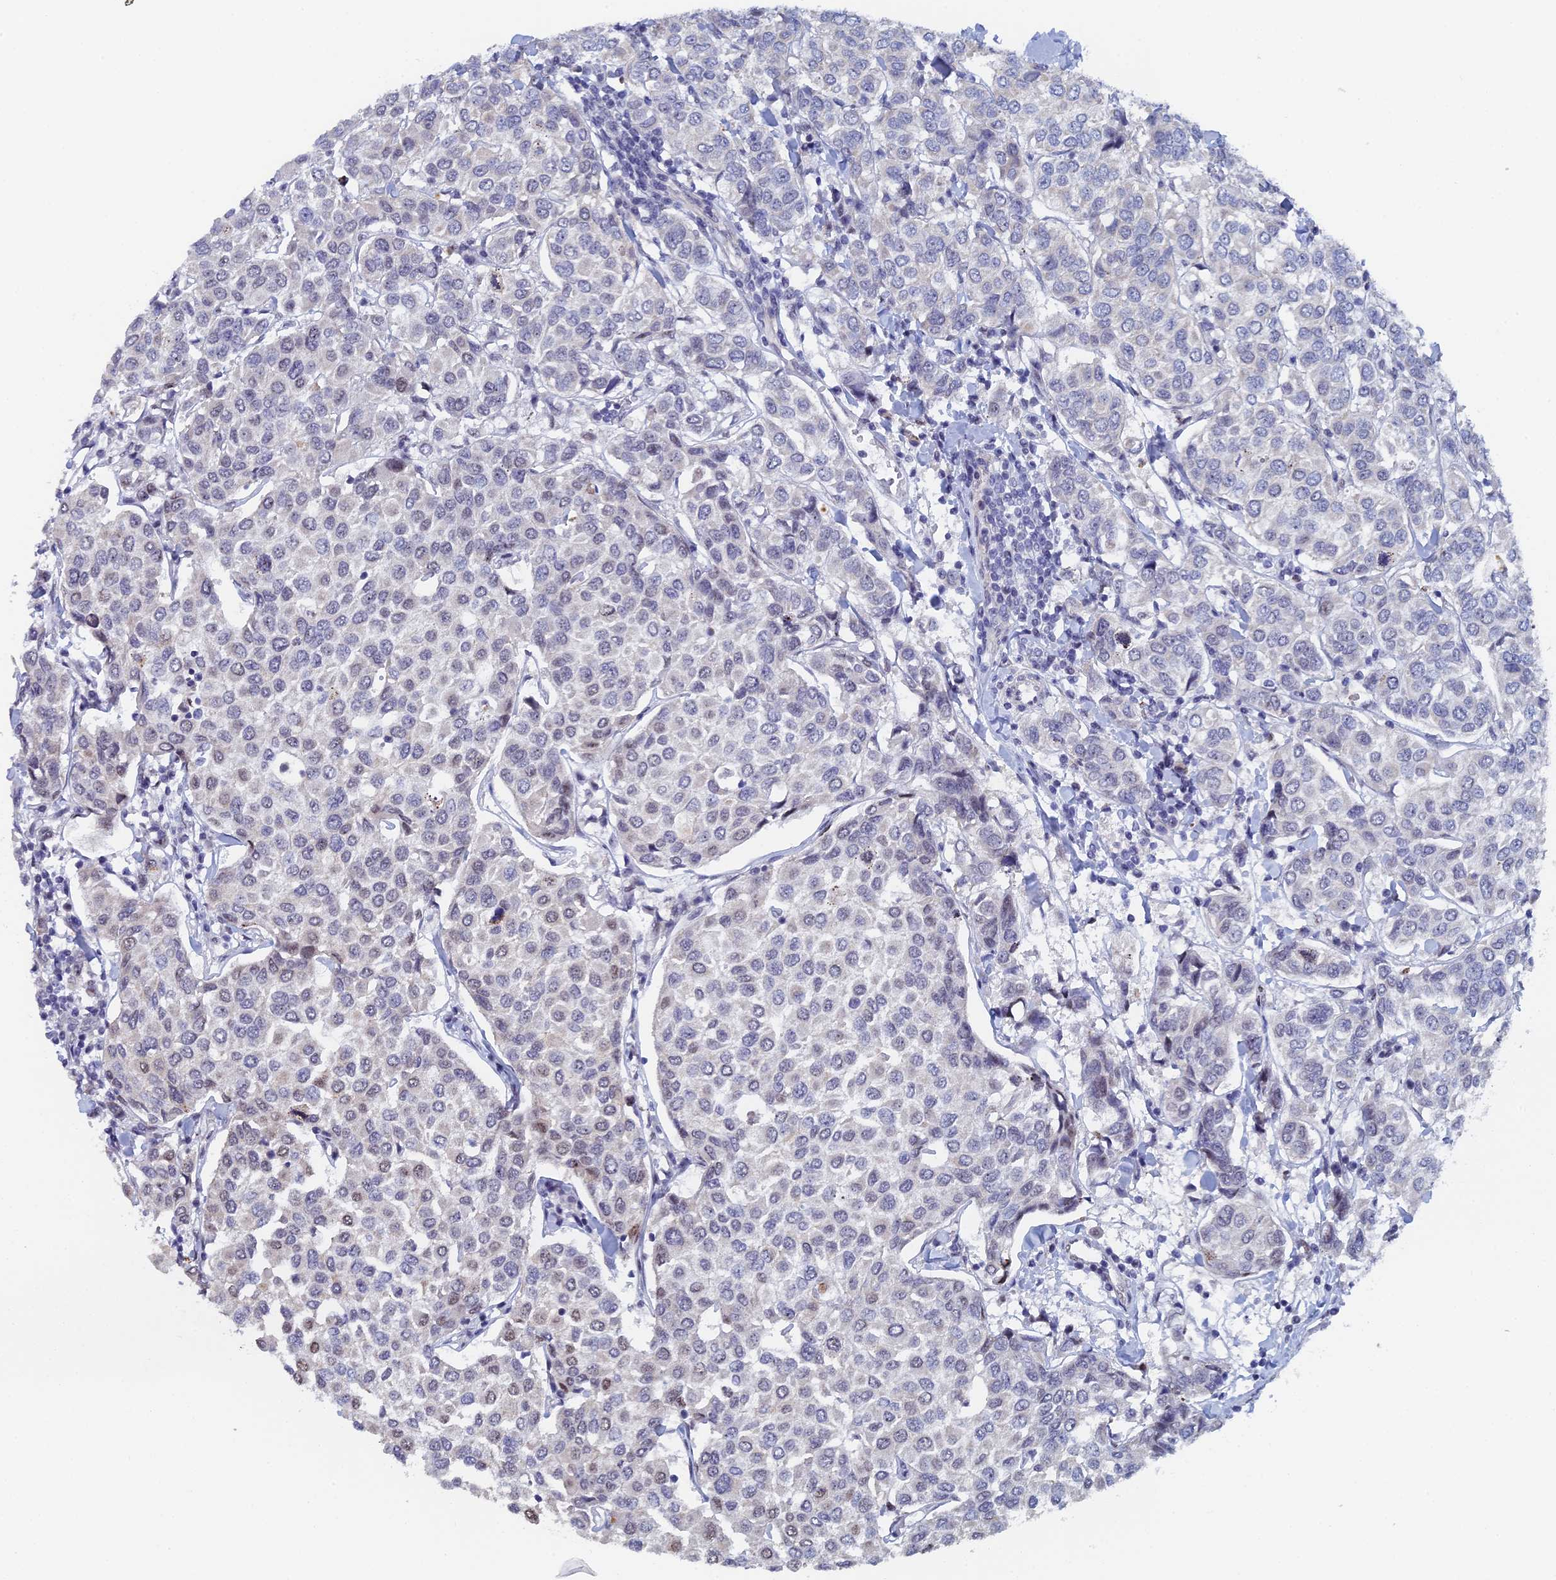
{"staining": {"intensity": "moderate", "quantity": "<25%", "location": "nuclear"}, "tissue": "breast cancer", "cell_type": "Tumor cells", "image_type": "cancer", "snomed": [{"axis": "morphology", "description": "Duct carcinoma"}, {"axis": "topography", "description": "Breast"}], "caption": "Protein expression analysis of human breast cancer reveals moderate nuclear expression in approximately <25% of tumor cells.", "gene": "GMNC", "patient": {"sex": "female", "age": 55}}